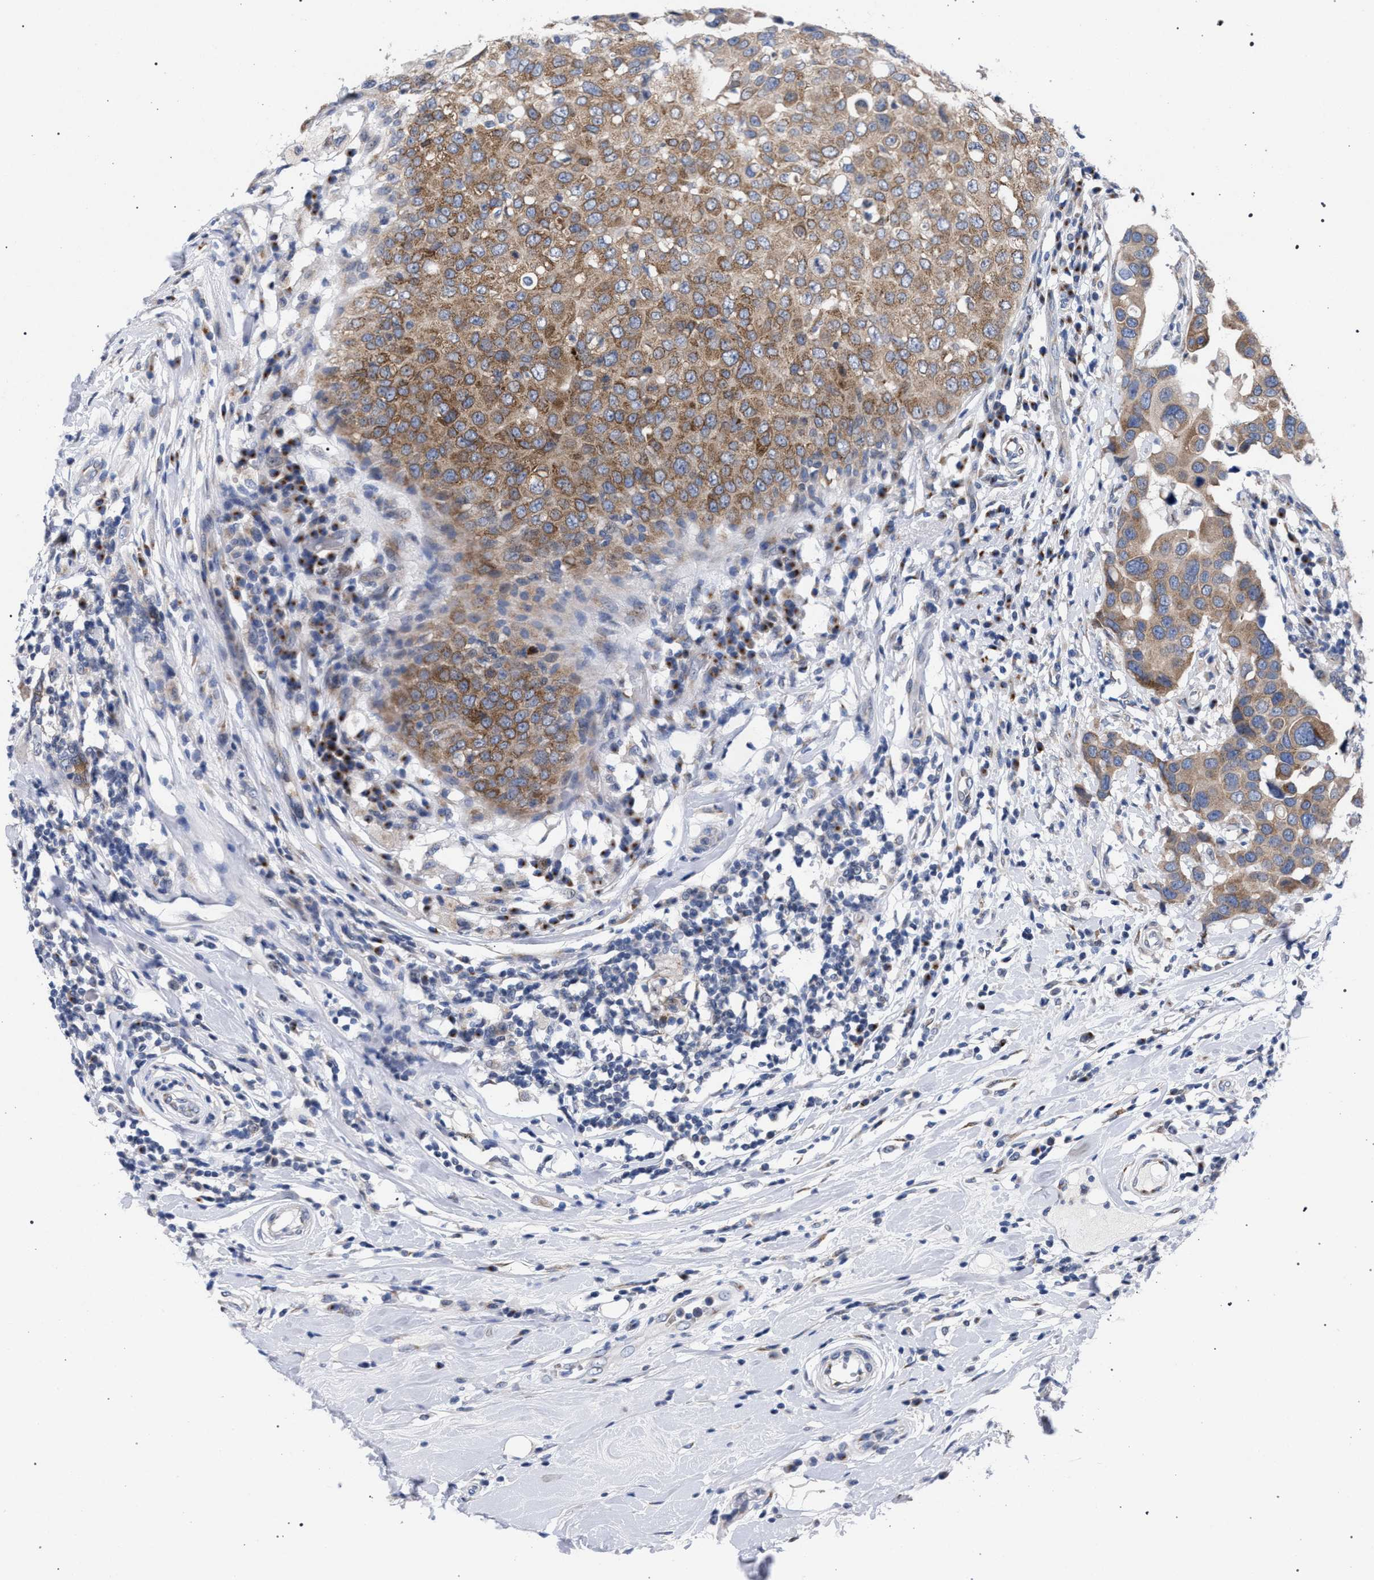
{"staining": {"intensity": "moderate", "quantity": ">75%", "location": "cytoplasmic/membranous"}, "tissue": "breast cancer", "cell_type": "Tumor cells", "image_type": "cancer", "snomed": [{"axis": "morphology", "description": "Duct carcinoma"}, {"axis": "topography", "description": "Breast"}], "caption": "A brown stain labels moderate cytoplasmic/membranous staining of a protein in human breast cancer tumor cells. (DAB IHC, brown staining for protein, blue staining for nuclei).", "gene": "GOLGA2", "patient": {"sex": "female", "age": 27}}